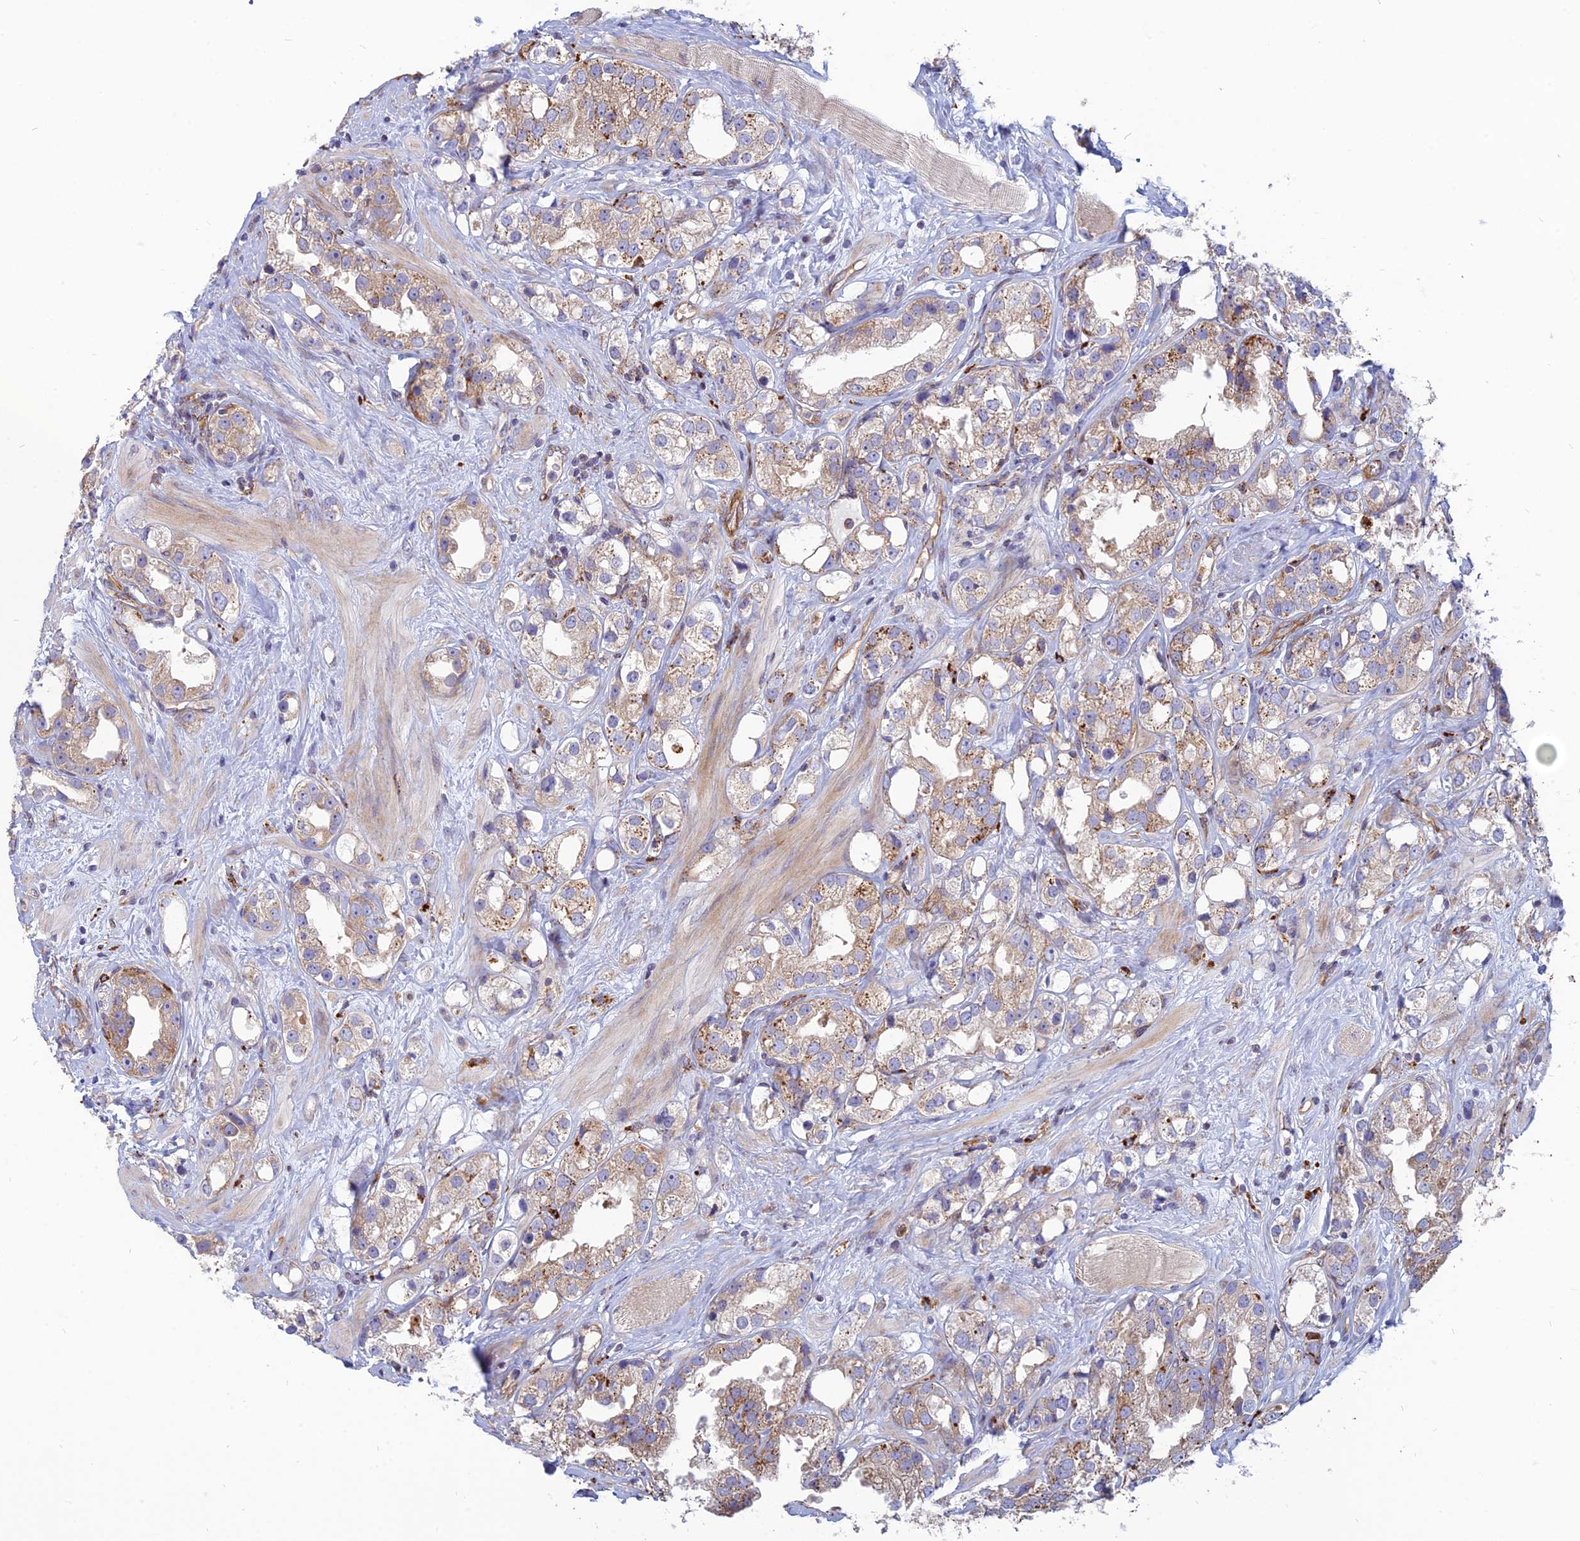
{"staining": {"intensity": "moderate", "quantity": "25%-75%", "location": "cytoplasmic/membranous"}, "tissue": "prostate cancer", "cell_type": "Tumor cells", "image_type": "cancer", "snomed": [{"axis": "morphology", "description": "Adenocarcinoma, NOS"}, {"axis": "topography", "description": "Prostate"}], "caption": "Tumor cells demonstrate medium levels of moderate cytoplasmic/membranous positivity in approximately 25%-75% of cells in human adenocarcinoma (prostate).", "gene": "PHKA2", "patient": {"sex": "male", "age": 79}}